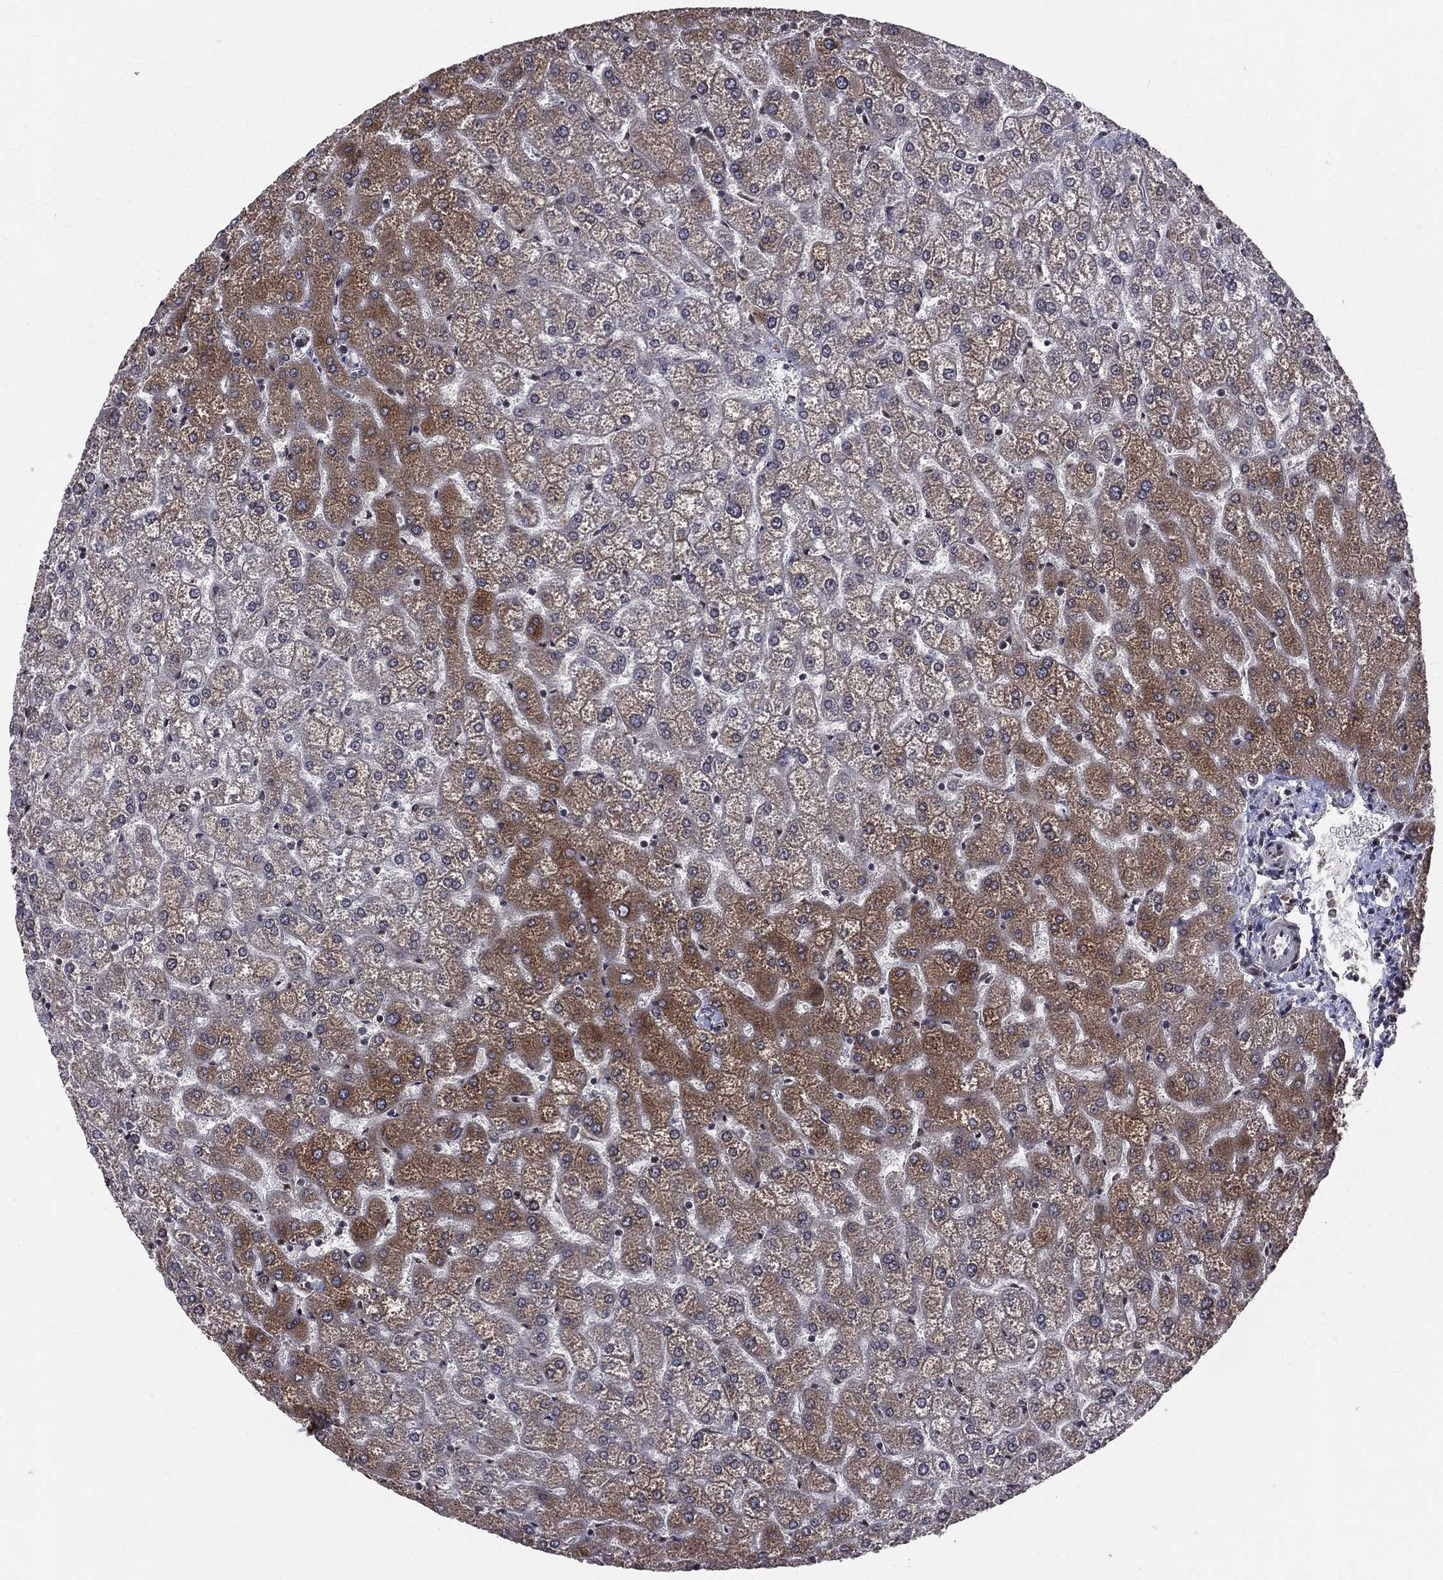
{"staining": {"intensity": "negative", "quantity": "none", "location": "none"}, "tissue": "liver", "cell_type": "Cholangiocytes", "image_type": "normal", "snomed": [{"axis": "morphology", "description": "Normal tissue, NOS"}, {"axis": "topography", "description": "Liver"}], "caption": "High power microscopy photomicrograph of an immunohistochemistry (IHC) histopathology image of normal liver, revealing no significant staining in cholangiocytes. (Brightfield microscopy of DAB (3,3'-diaminobenzidine) immunohistochemistry (IHC) at high magnification).", "gene": "SMC3", "patient": {"sex": "female", "age": 32}}